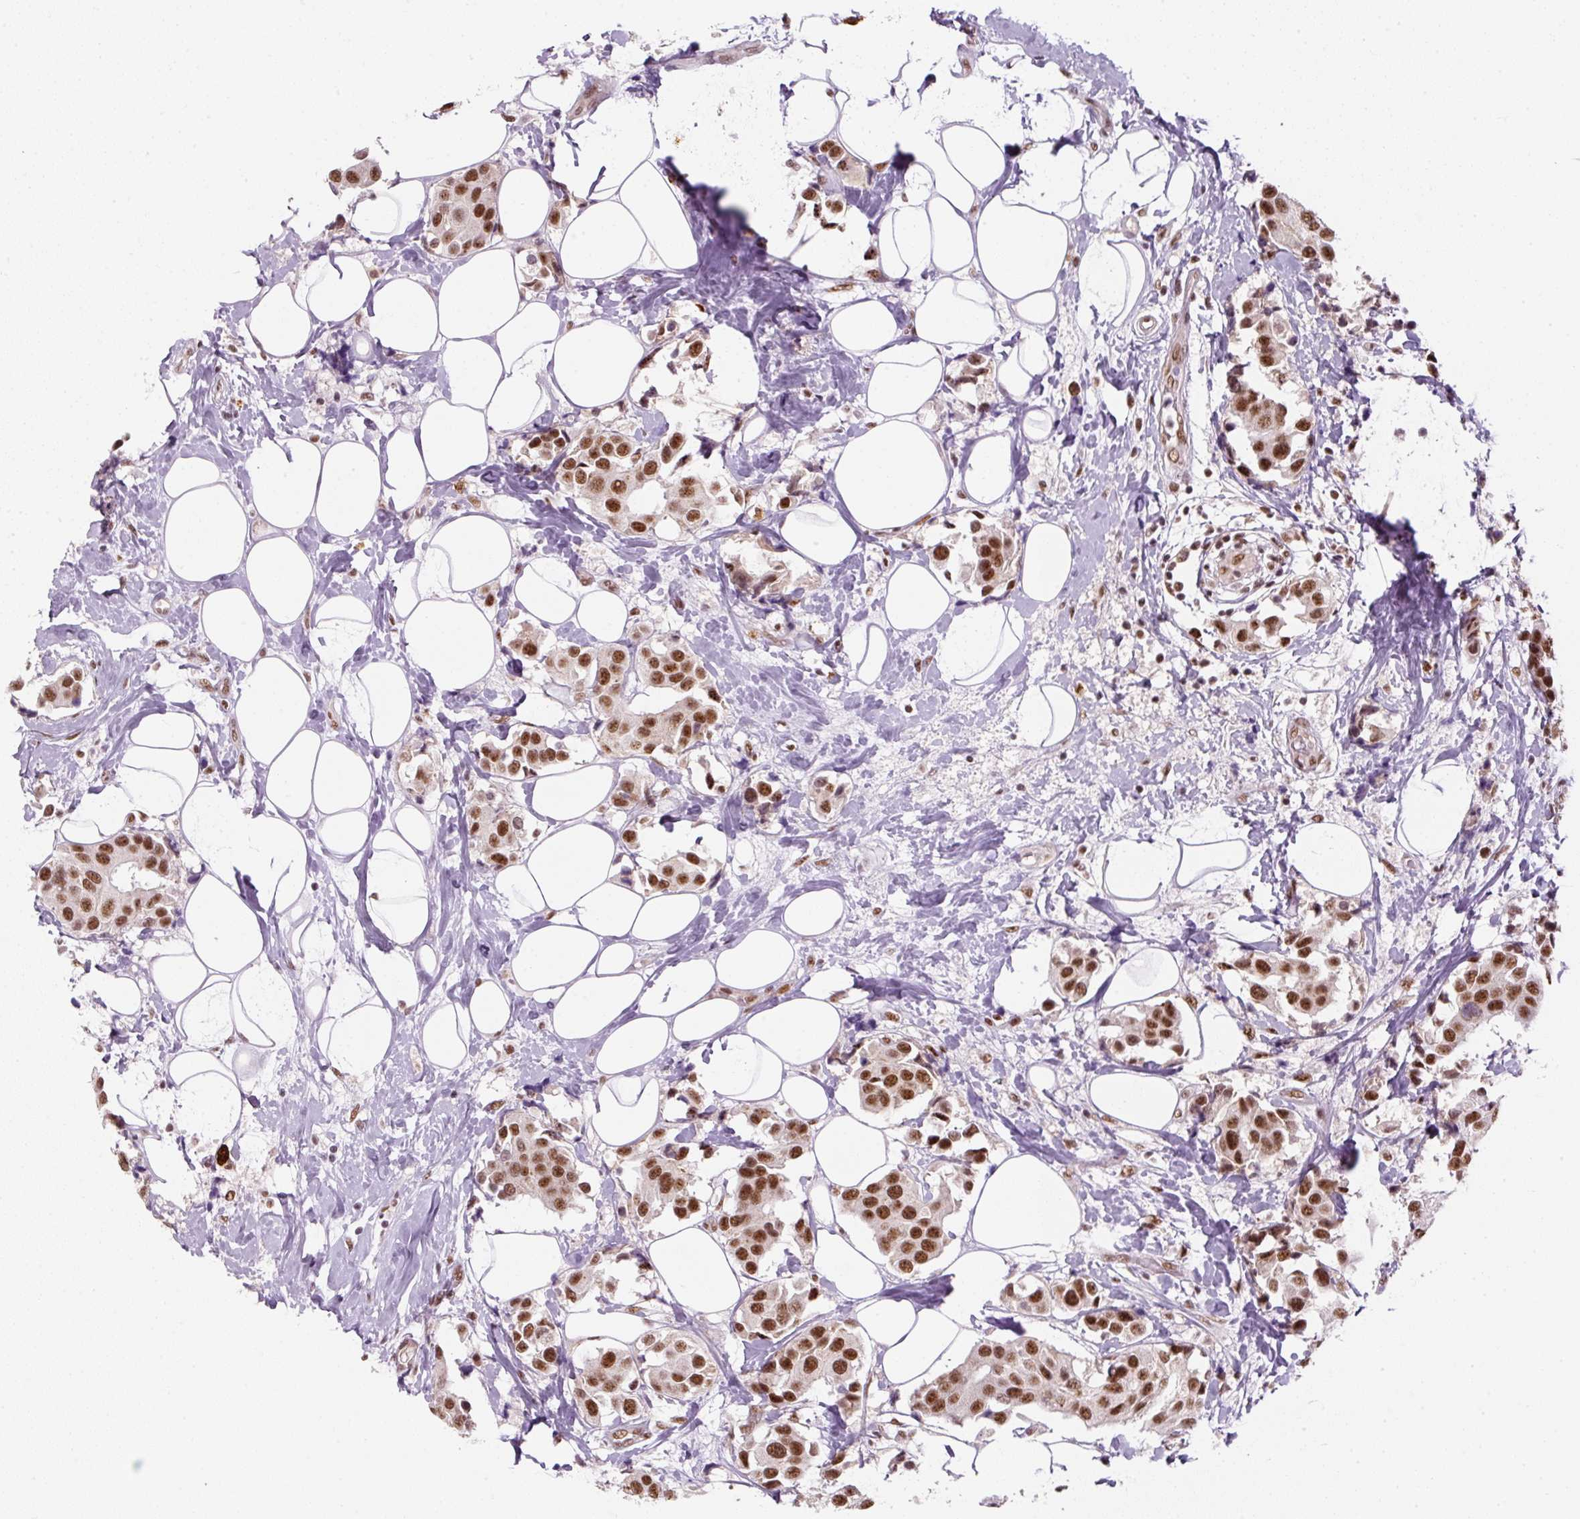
{"staining": {"intensity": "strong", "quantity": ">75%", "location": "nuclear"}, "tissue": "breast cancer", "cell_type": "Tumor cells", "image_type": "cancer", "snomed": [{"axis": "morphology", "description": "Normal tissue, NOS"}, {"axis": "morphology", "description": "Duct carcinoma"}, {"axis": "topography", "description": "Breast"}], "caption": "This photomicrograph displays immunohistochemistry (IHC) staining of human breast invasive ductal carcinoma, with high strong nuclear expression in about >75% of tumor cells.", "gene": "U2AF2", "patient": {"sex": "female", "age": 39}}